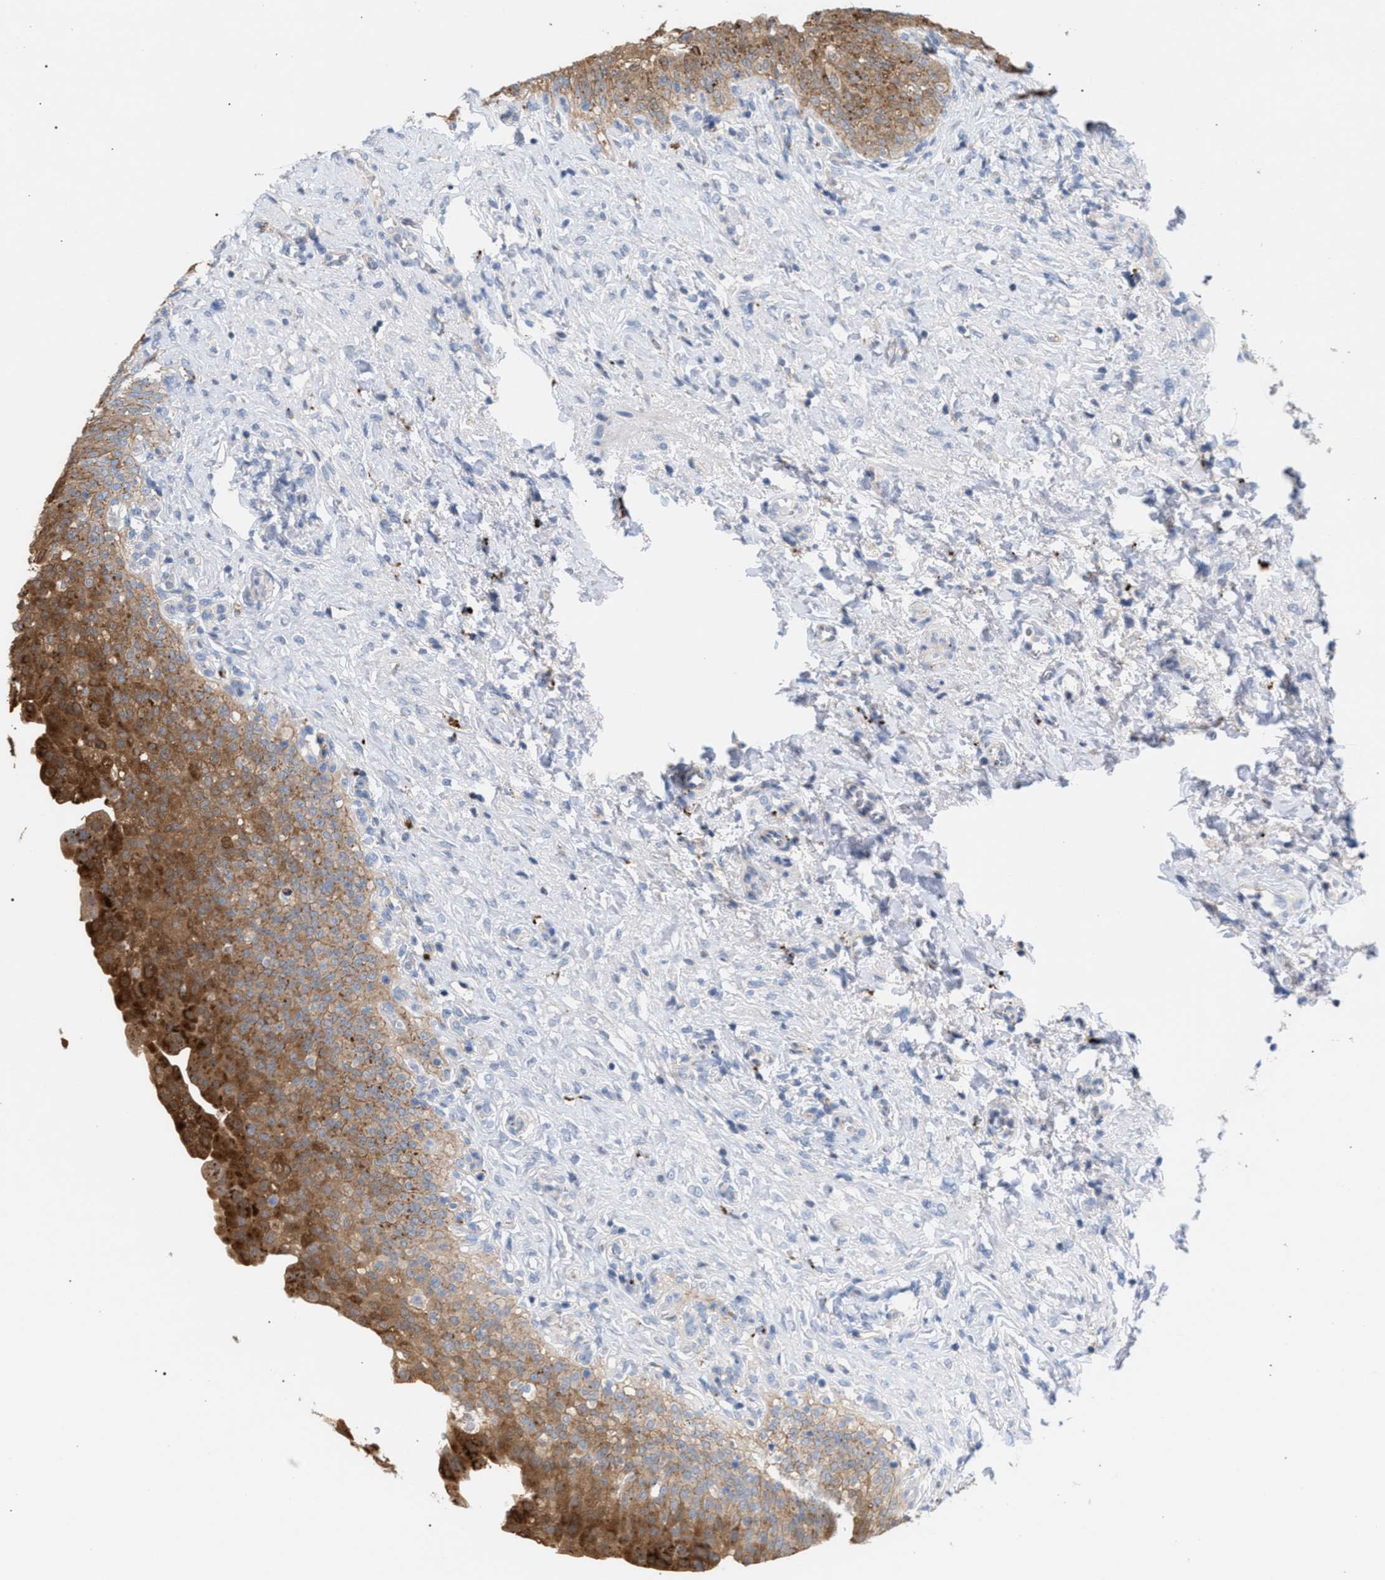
{"staining": {"intensity": "moderate", "quantity": ">75%", "location": "cytoplasmic/membranous"}, "tissue": "urinary bladder", "cell_type": "Urothelial cells", "image_type": "normal", "snomed": [{"axis": "morphology", "description": "Urothelial carcinoma, High grade"}, {"axis": "topography", "description": "Urinary bladder"}], "caption": "Brown immunohistochemical staining in unremarkable urinary bladder displays moderate cytoplasmic/membranous positivity in approximately >75% of urothelial cells. (IHC, brightfield microscopy, high magnification).", "gene": "MBTD1", "patient": {"sex": "male", "age": 46}}